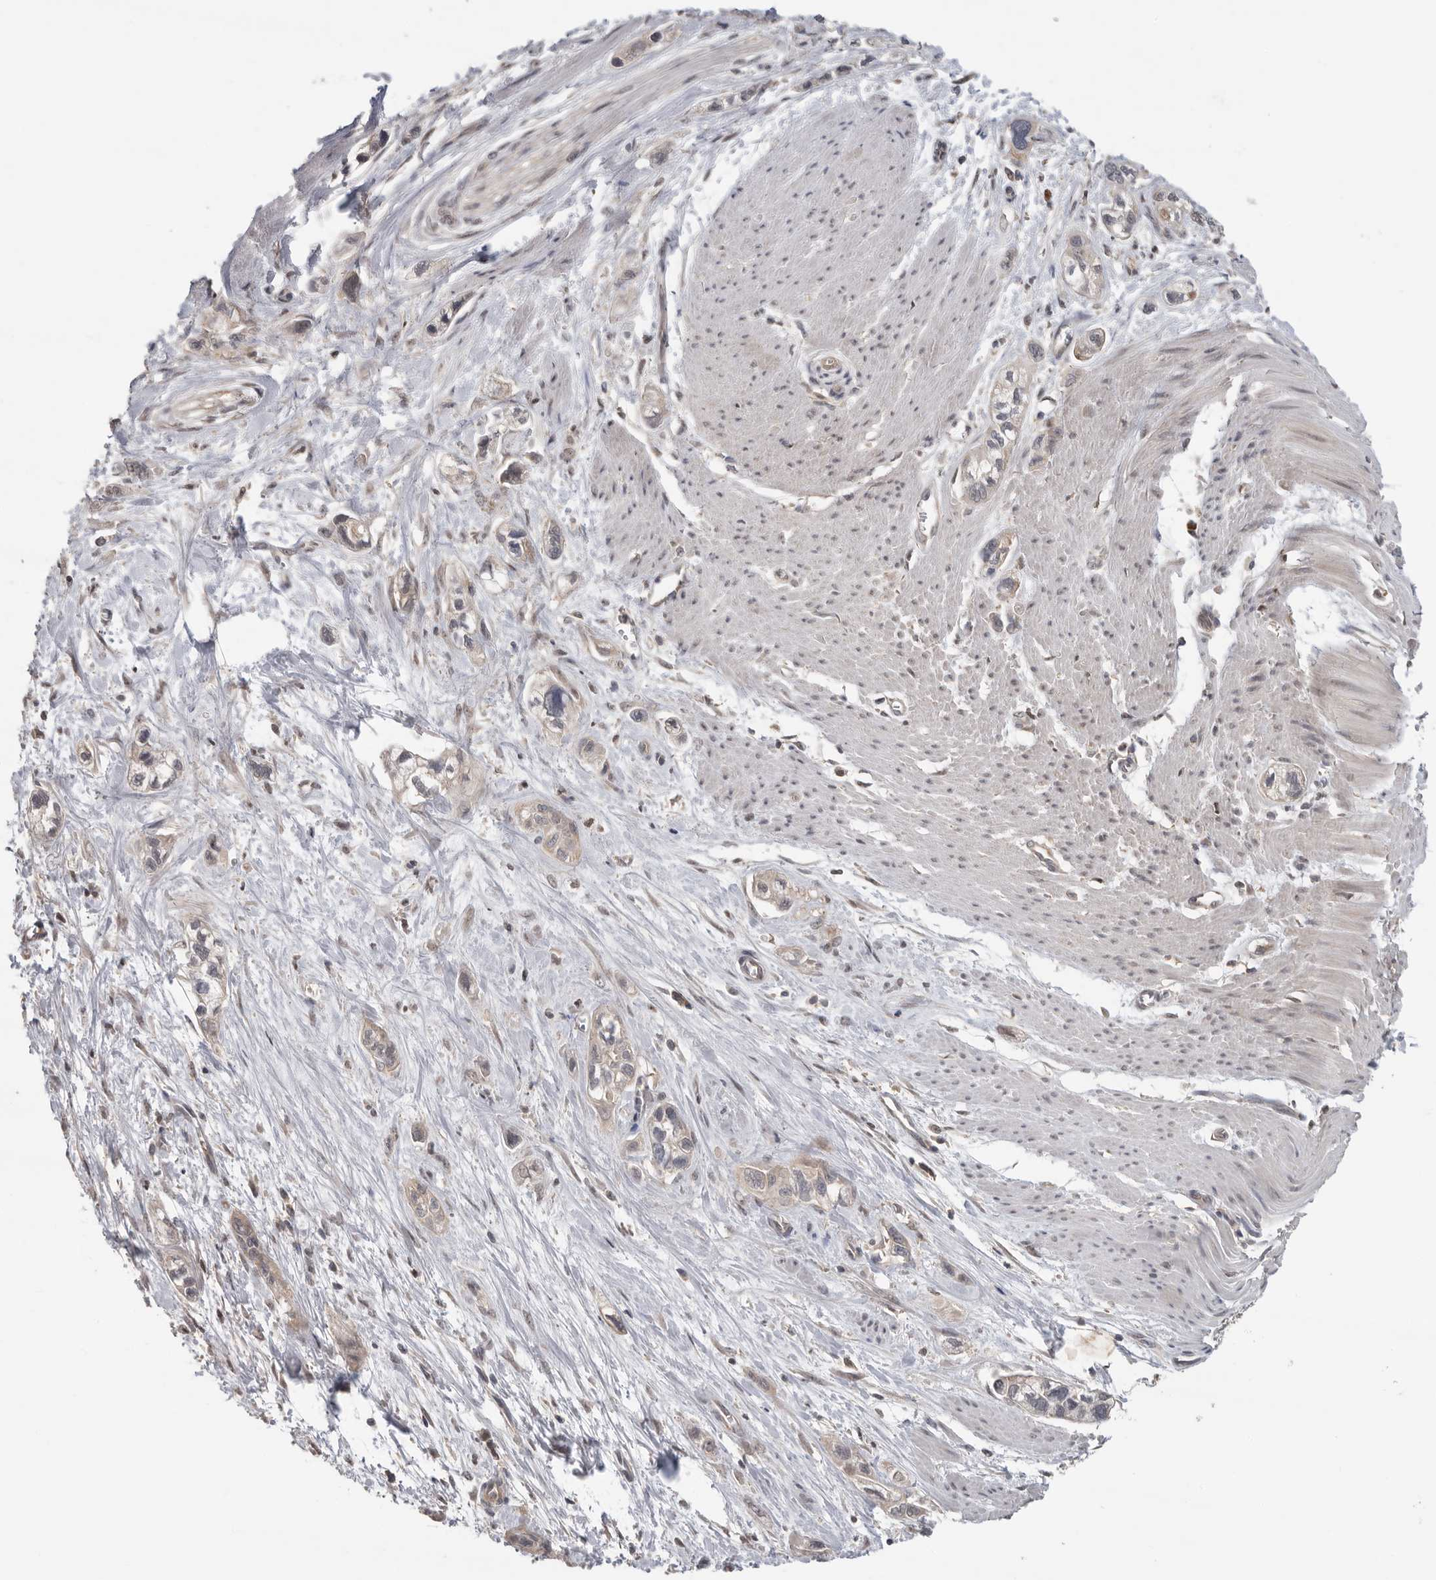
{"staining": {"intensity": "weak", "quantity": "<25%", "location": "cytoplasmic/membranous"}, "tissue": "pancreatic cancer", "cell_type": "Tumor cells", "image_type": "cancer", "snomed": [{"axis": "morphology", "description": "Adenocarcinoma, NOS"}, {"axis": "topography", "description": "Pancreas"}], "caption": "IHC image of neoplastic tissue: human pancreatic adenocarcinoma stained with DAB exhibits no significant protein staining in tumor cells.", "gene": "KLK5", "patient": {"sex": "male", "age": 74}}